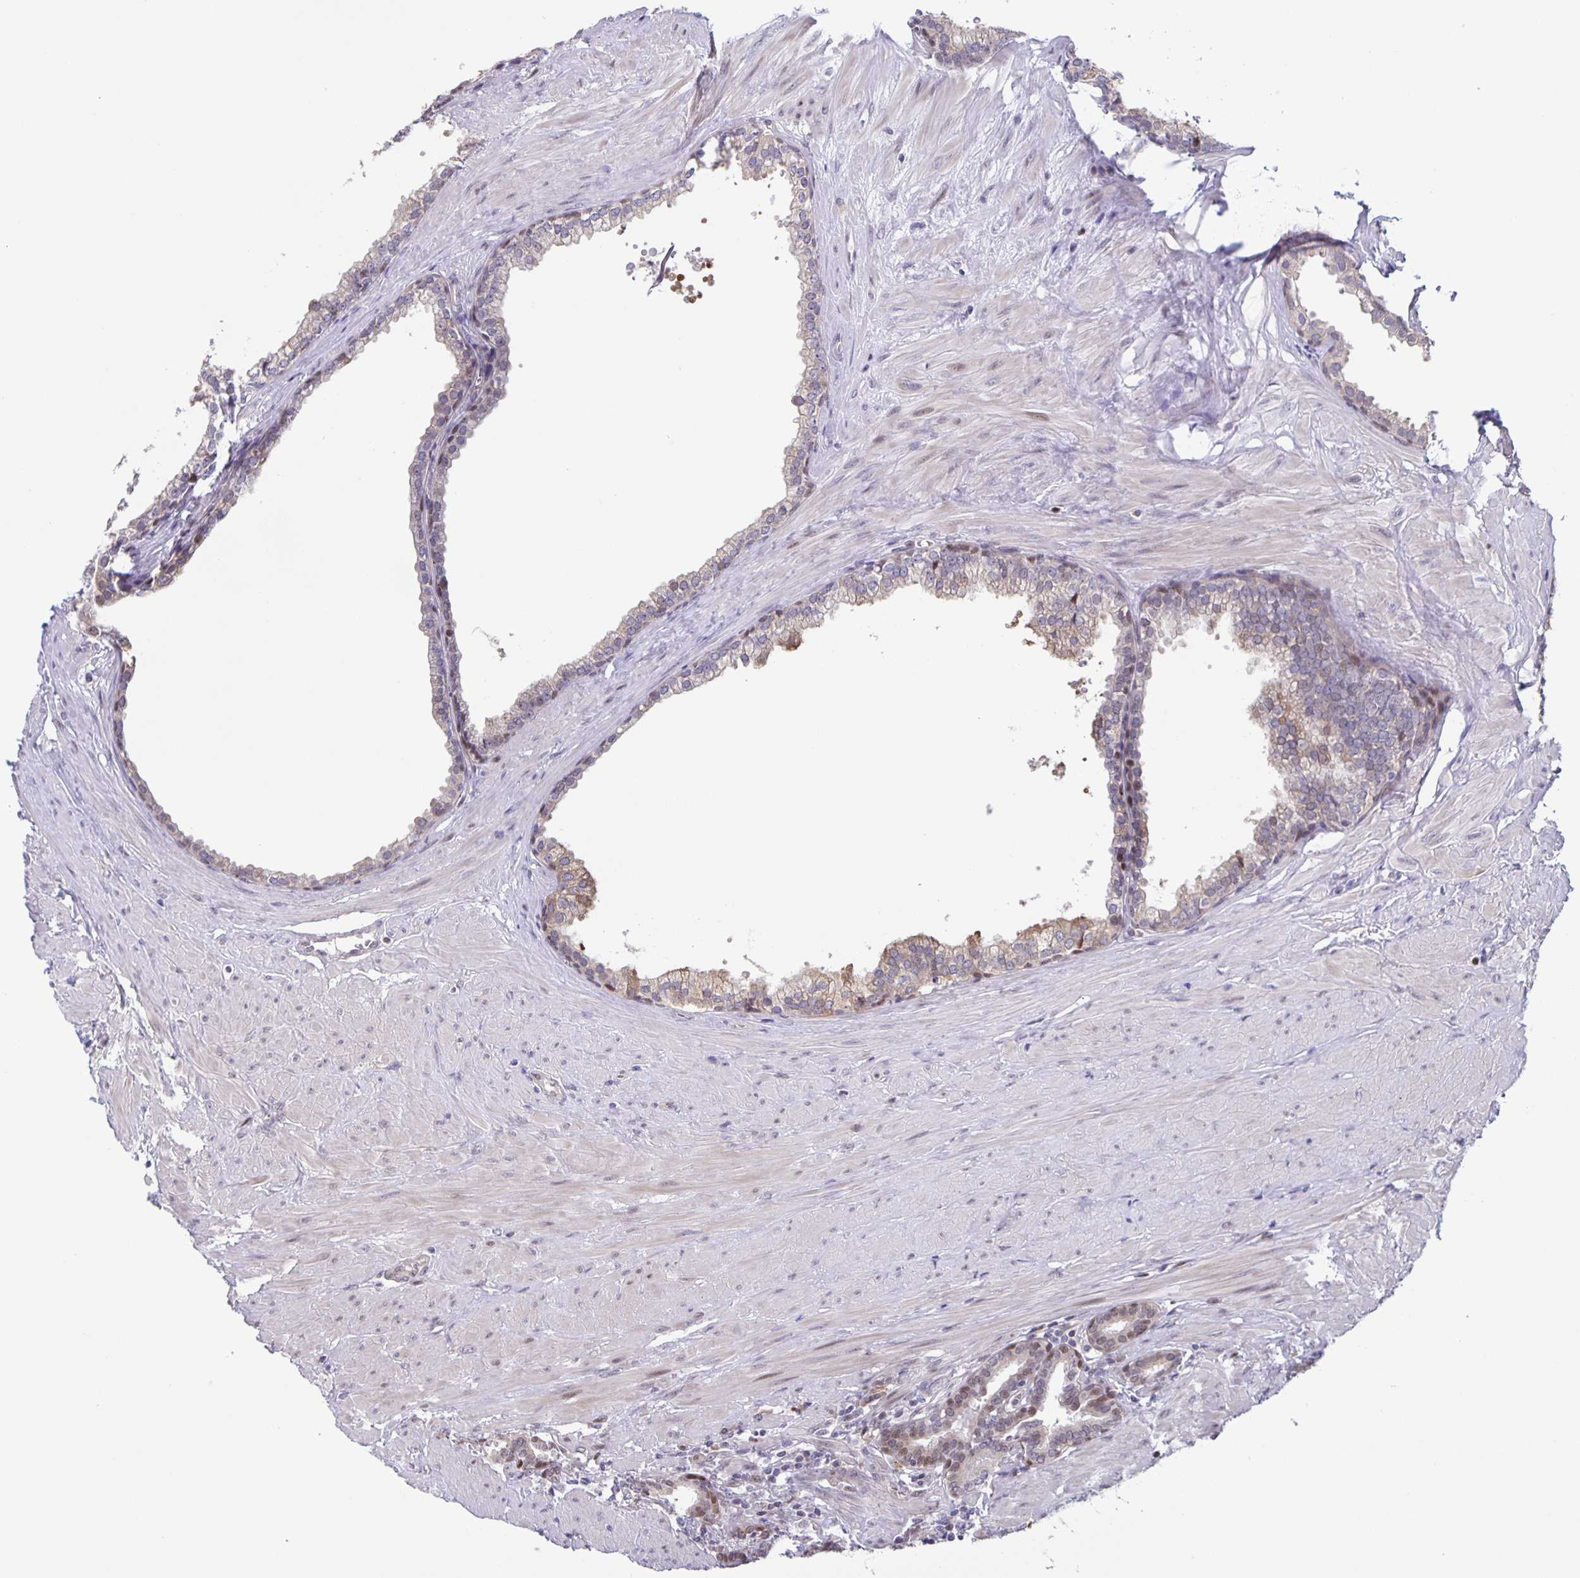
{"staining": {"intensity": "weak", "quantity": "<25%", "location": "cytoplasmic/membranous"}, "tissue": "prostate", "cell_type": "Glandular cells", "image_type": "normal", "snomed": [{"axis": "morphology", "description": "Normal tissue, NOS"}, {"axis": "topography", "description": "Prostate"}, {"axis": "topography", "description": "Peripheral nerve tissue"}], "caption": "Protein analysis of benign prostate reveals no significant staining in glandular cells. (DAB (3,3'-diaminobenzidine) IHC, high magnification).", "gene": "MAPK12", "patient": {"sex": "male", "age": 55}}